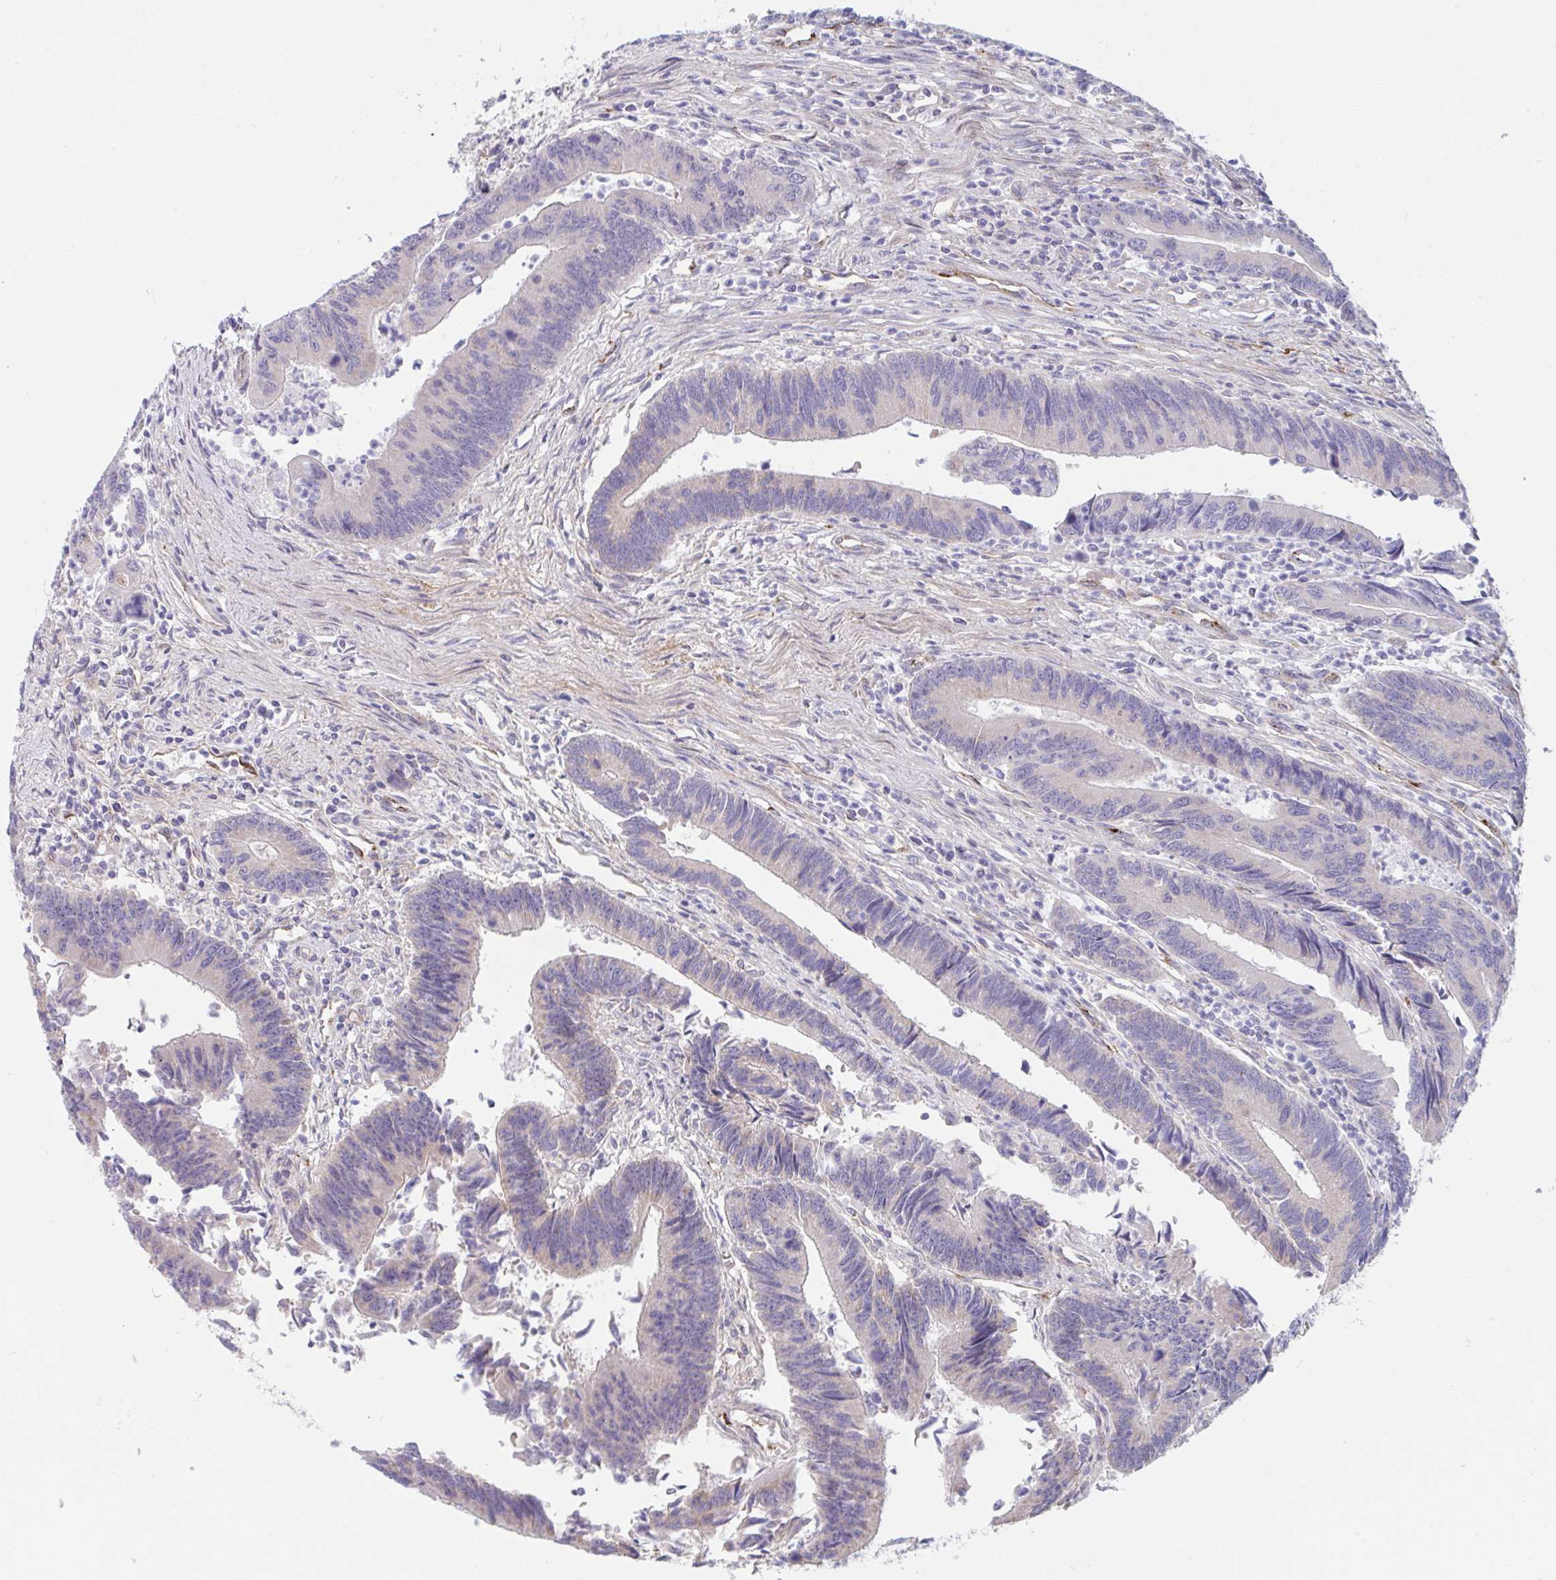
{"staining": {"intensity": "negative", "quantity": "none", "location": "none"}, "tissue": "colorectal cancer", "cell_type": "Tumor cells", "image_type": "cancer", "snomed": [{"axis": "morphology", "description": "Adenocarcinoma, NOS"}, {"axis": "topography", "description": "Colon"}], "caption": "IHC histopathology image of adenocarcinoma (colorectal) stained for a protein (brown), which displays no staining in tumor cells. The staining is performed using DAB (3,3'-diaminobenzidine) brown chromogen with nuclei counter-stained in using hematoxylin.", "gene": "IL37", "patient": {"sex": "female", "age": 67}}